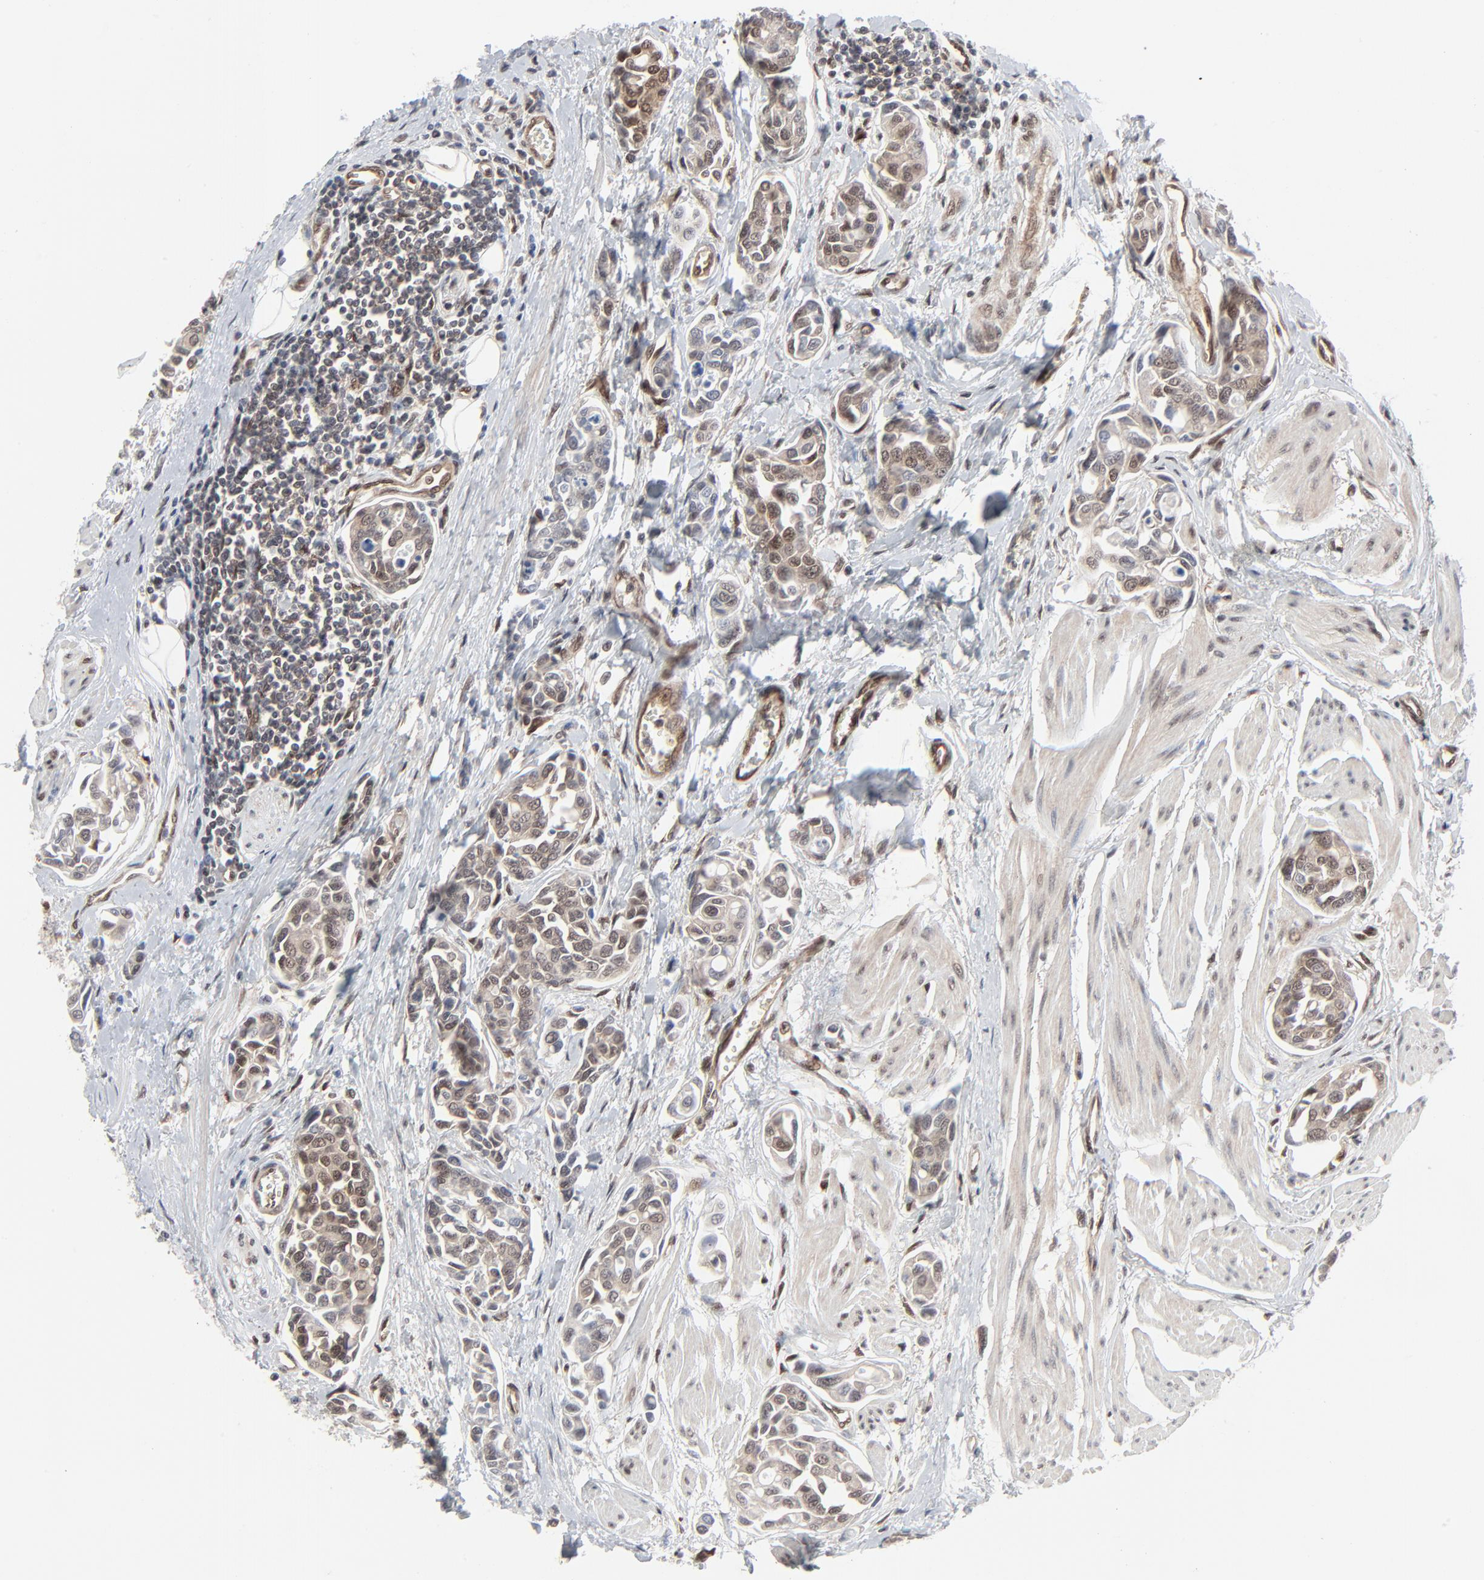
{"staining": {"intensity": "weak", "quantity": ">75%", "location": "cytoplasmic/membranous,nuclear"}, "tissue": "urothelial cancer", "cell_type": "Tumor cells", "image_type": "cancer", "snomed": [{"axis": "morphology", "description": "Urothelial carcinoma, High grade"}, {"axis": "topography", "description": "Urinary bladder"}], "caption": "Urothelial cancer stained with a protein marker demonstrates weak staining in tumor cells.", "gene": "AKT1", "patient": {"sex": "male", "age": 78}}